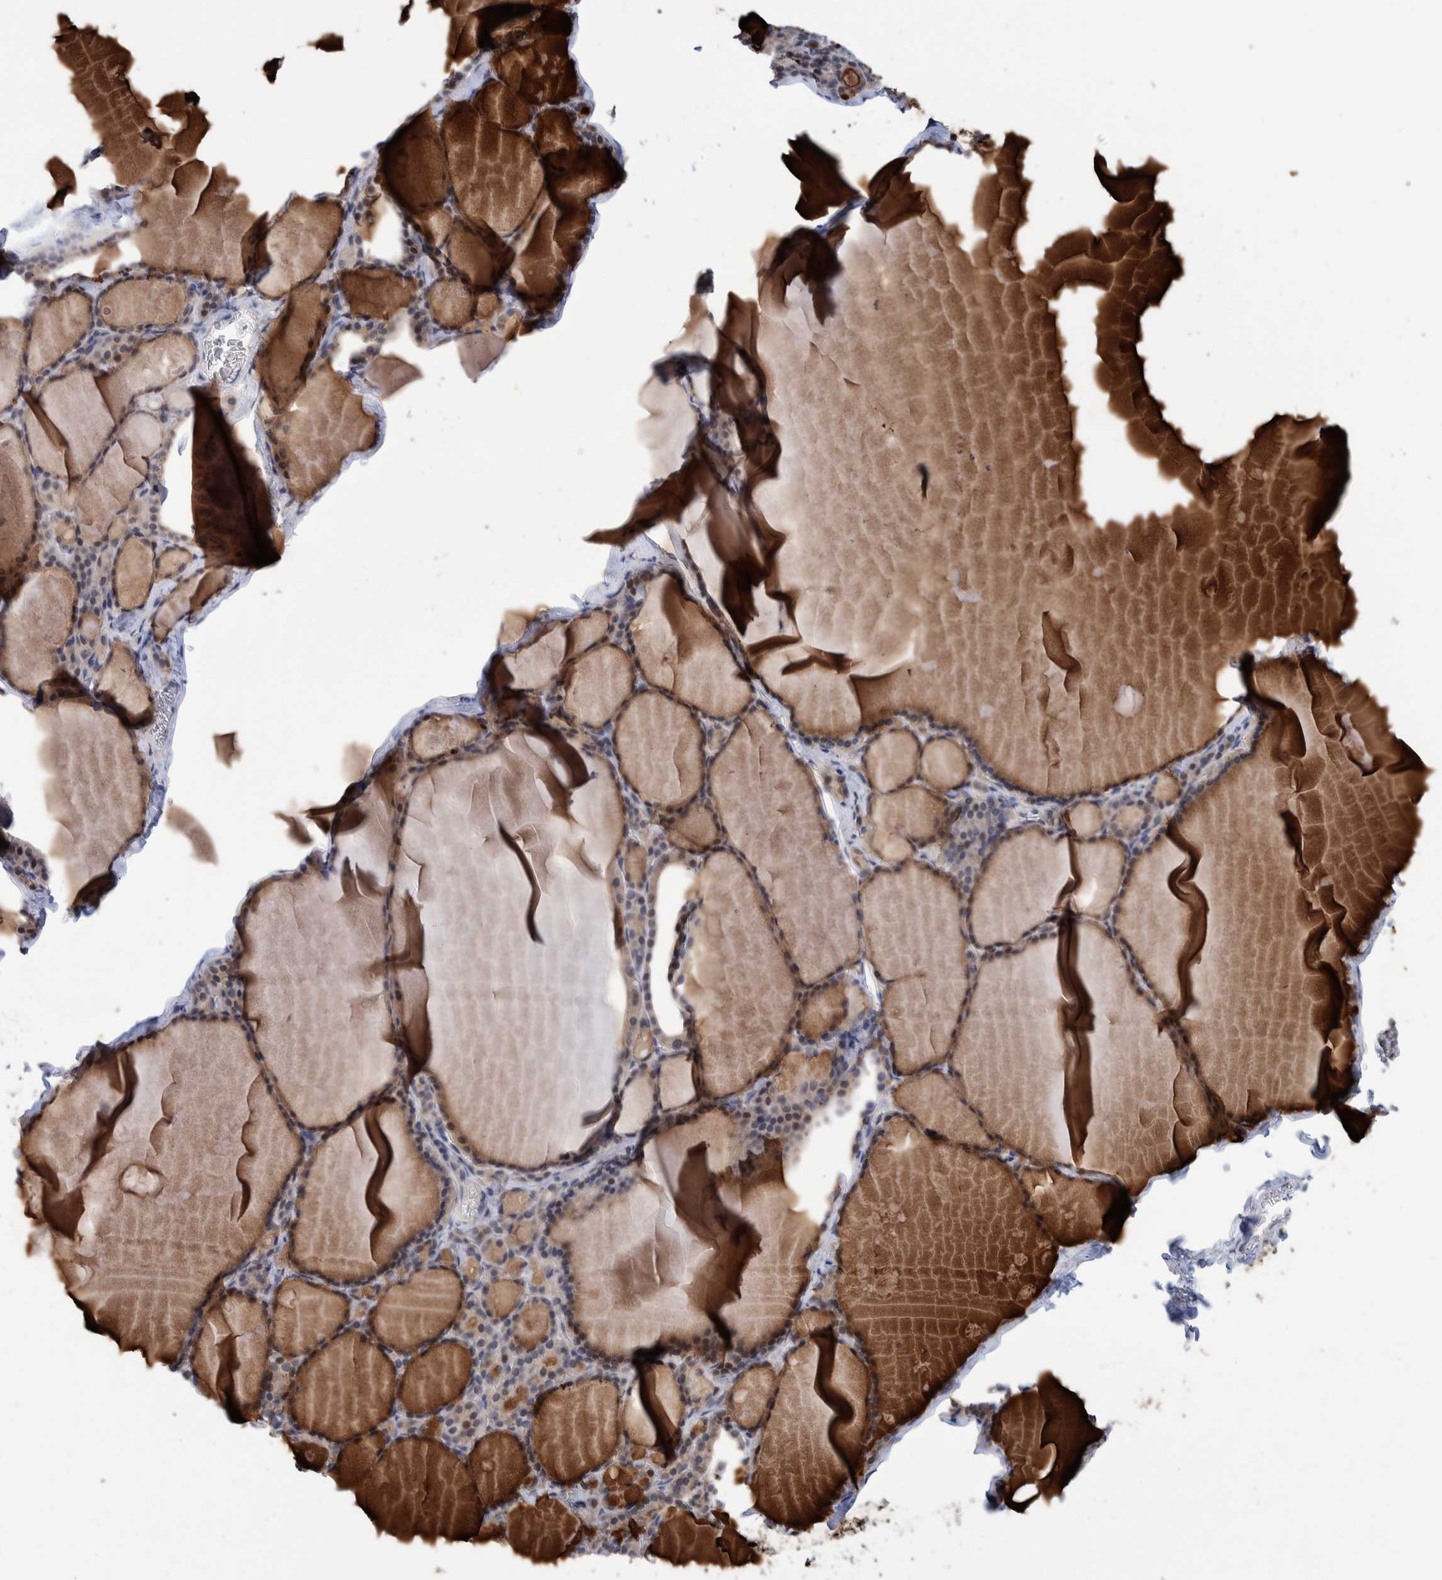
{"staining": {"intensity": "moderate", "quantity": ">75%", "location": "cytoplasmic/membranous,nuclear"}, "tissue": "thyroid gland", "cell_type": "Glandular cells", "image_type": "normal", "snomed": [{"axis": "morphology", "description": "Normal tissue, NOS"}, {"axis": "topography", "description": "Thyroid gland"}], "caption": "Immunohistochemistry (IHC) of benign thyroid gland reveals medium levels of moderate cytoplasmic/membranous,nuclear positivity in about >75% of glandular cells.", "gene": "PFAS", "patient": {"sex": "male", "age": 56}}